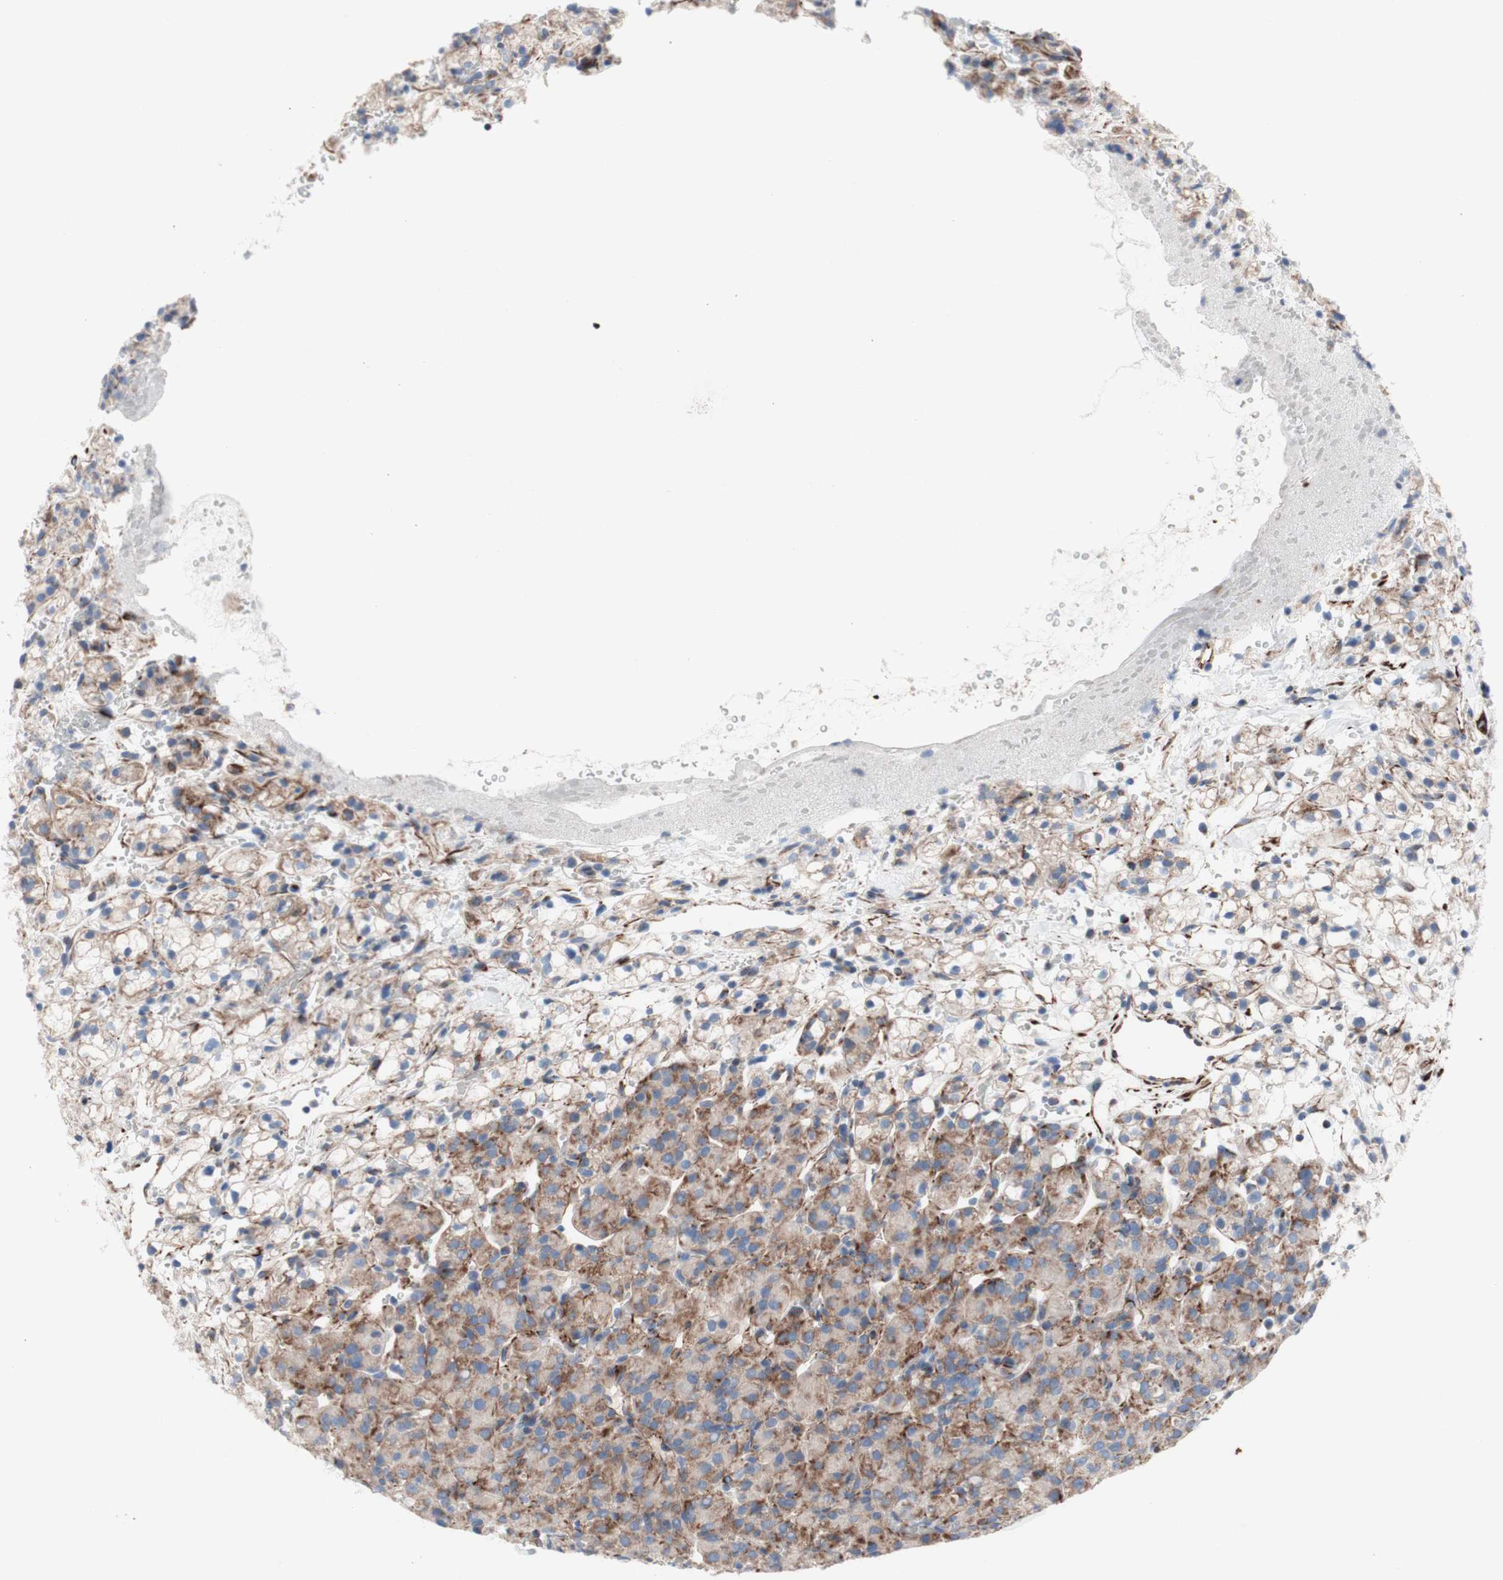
{"staining": {"intensity": "weak", "quantity": "25%-75%", "location": "cytoplasmic/membranous"}, "tissue": "renal cancer", "cell_type": "Tumor cells", "image_type": "cancer", "snomed": [{"axis": "morphology", "description": "Adenocarcinoma, NOS"}, {"axis": "topography", "description": "Kidney"}], "caption": "DAB immunohistochemical staining of renal cancer shows weak cytoplasmic/membranous protein expression in about 25%-75% of tumor cells.", "gene": "AGPAT5", "patient": {"sex": "male", "age": 61}}